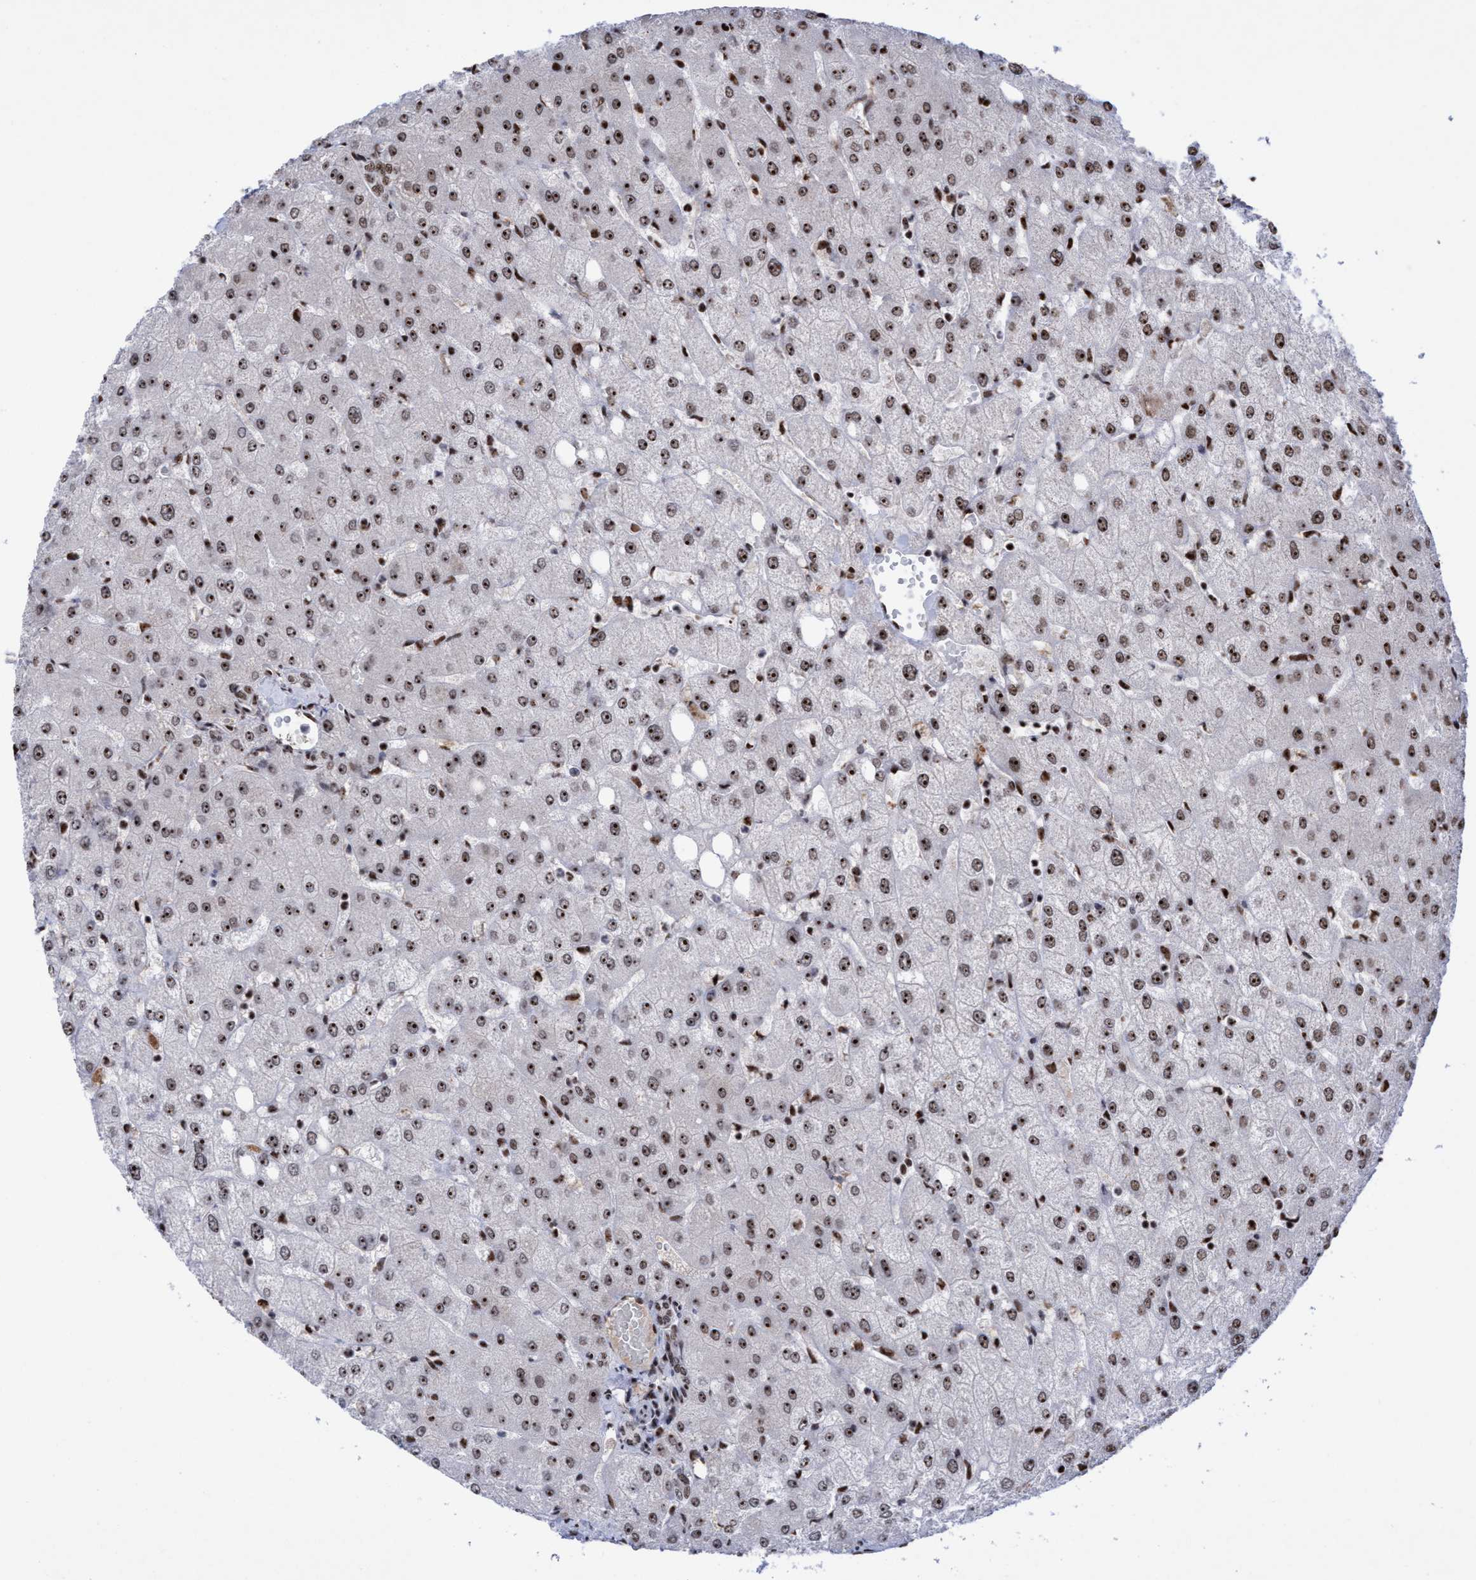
{"staining": {"intensity": "moderate", "quantity": ">75%", "location": "nuclear"}, "tissue": "liver", "cell_type": "Cholangiocytes", "image_type": "normal", "snomed": [{"axis": "morphology", "description": "Normal tissue, NOS"}, {"axis": "topography", "description": "Liver"}], "caption": "Immunohistochemistry (DAB) staining of benign liver displays moderate nuclear protein staining in approximately >75% of cholangiocytes.", "gene": "EFCAB10", "patient": {"sex": "female", "age": 54}}